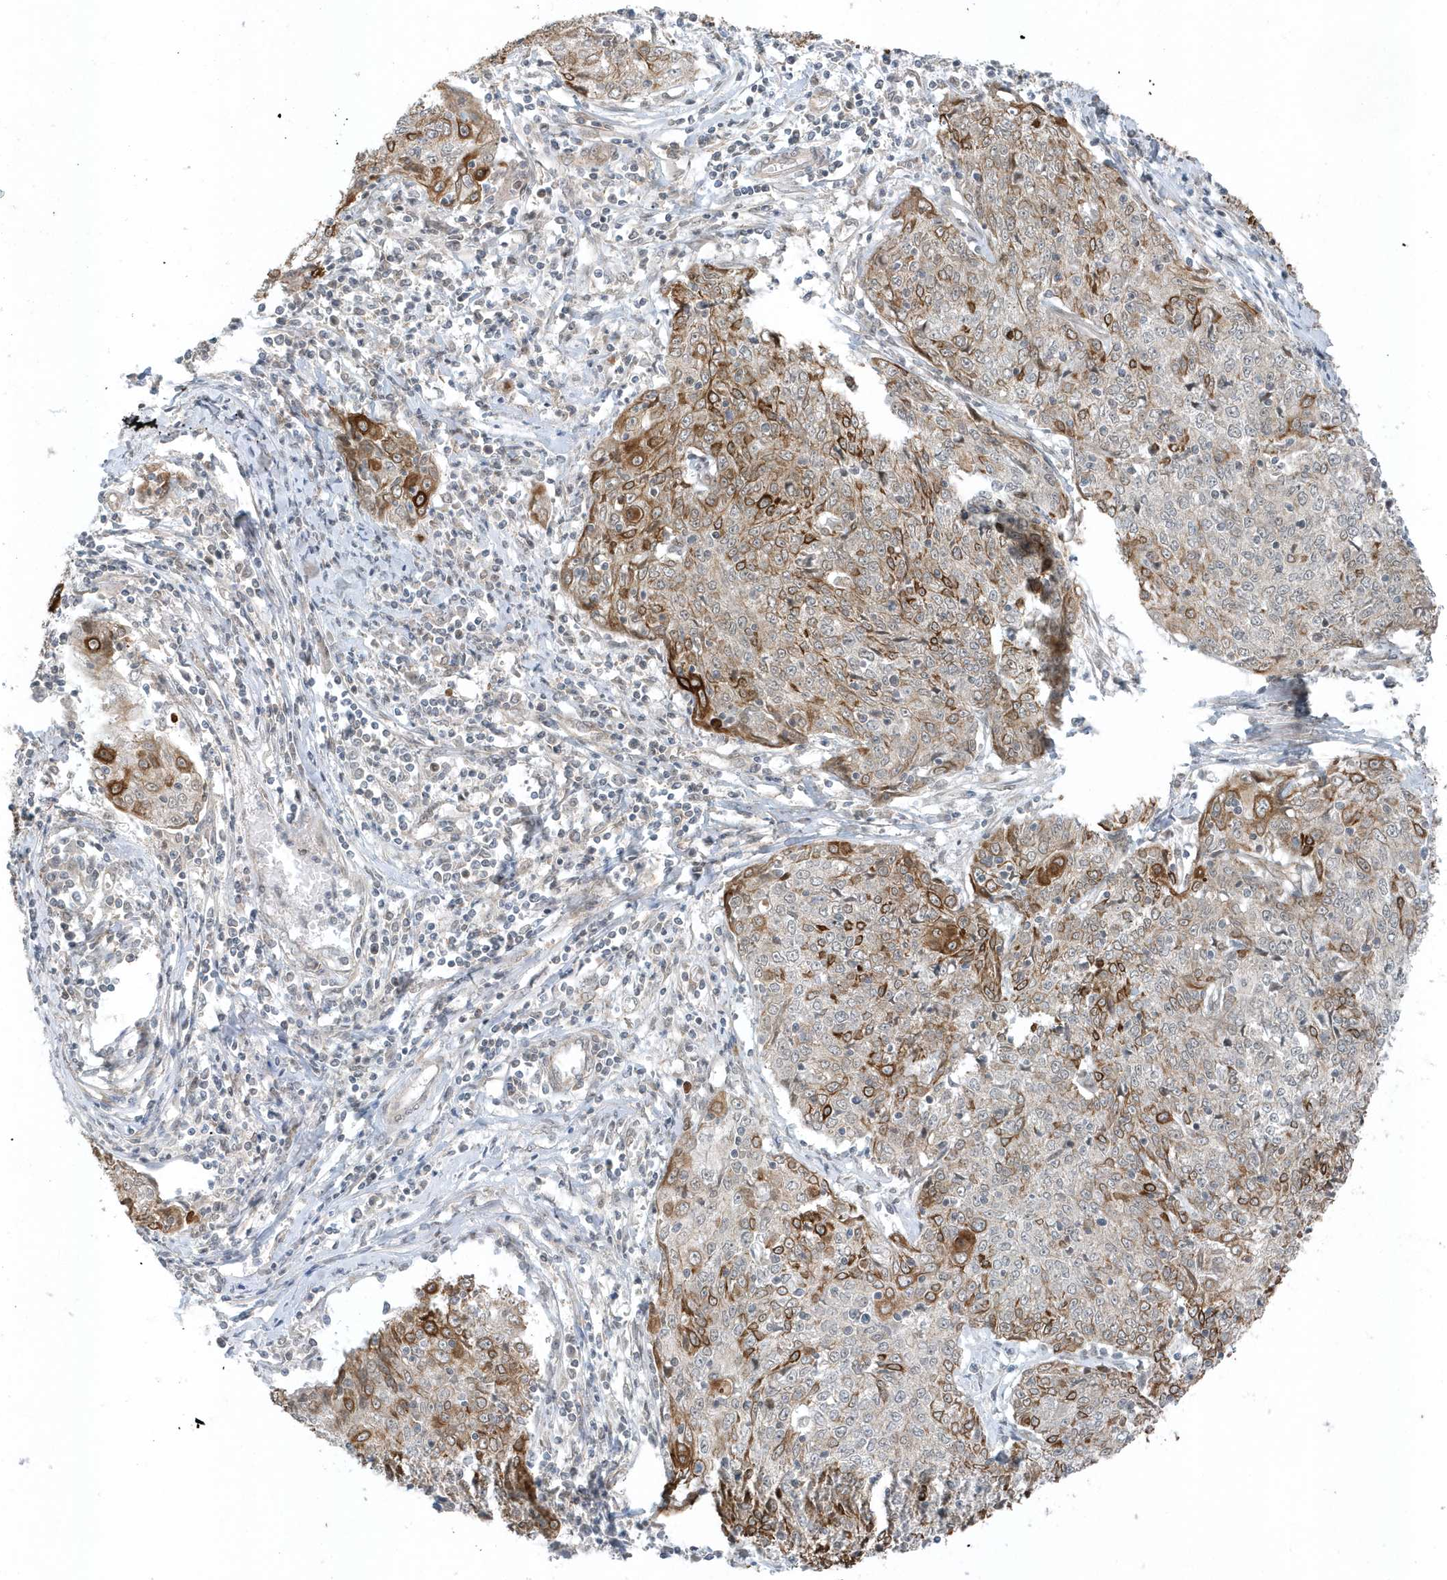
{"staining": {"intensity": "strong", "quantity": "25%-75%", "location": "cytoplasmic/membranous"}, "tissue": "cervical cancer", "cell_type": "Tumor cells", "image_type": "cancer", "snomed": [{"axis": "morphology", "description": "Squamous cell carcinoma, NOS"}, {"axis": "topography", "description": "Cervix"}], "caption": "Immunohistochemistry (DAB (3,3'-diaminobenzidine)) staining of human cervical cancer (squamous cell carcinoma) exhibits strong cytoplasmic/membranous protein staining in approximately 25%-75% of tumor cells. (DAB IHC, brown staining for protein, blue staining for nuclei).", "gene": "PARD3B", "patient": {"sex": "female", "age": 48}}